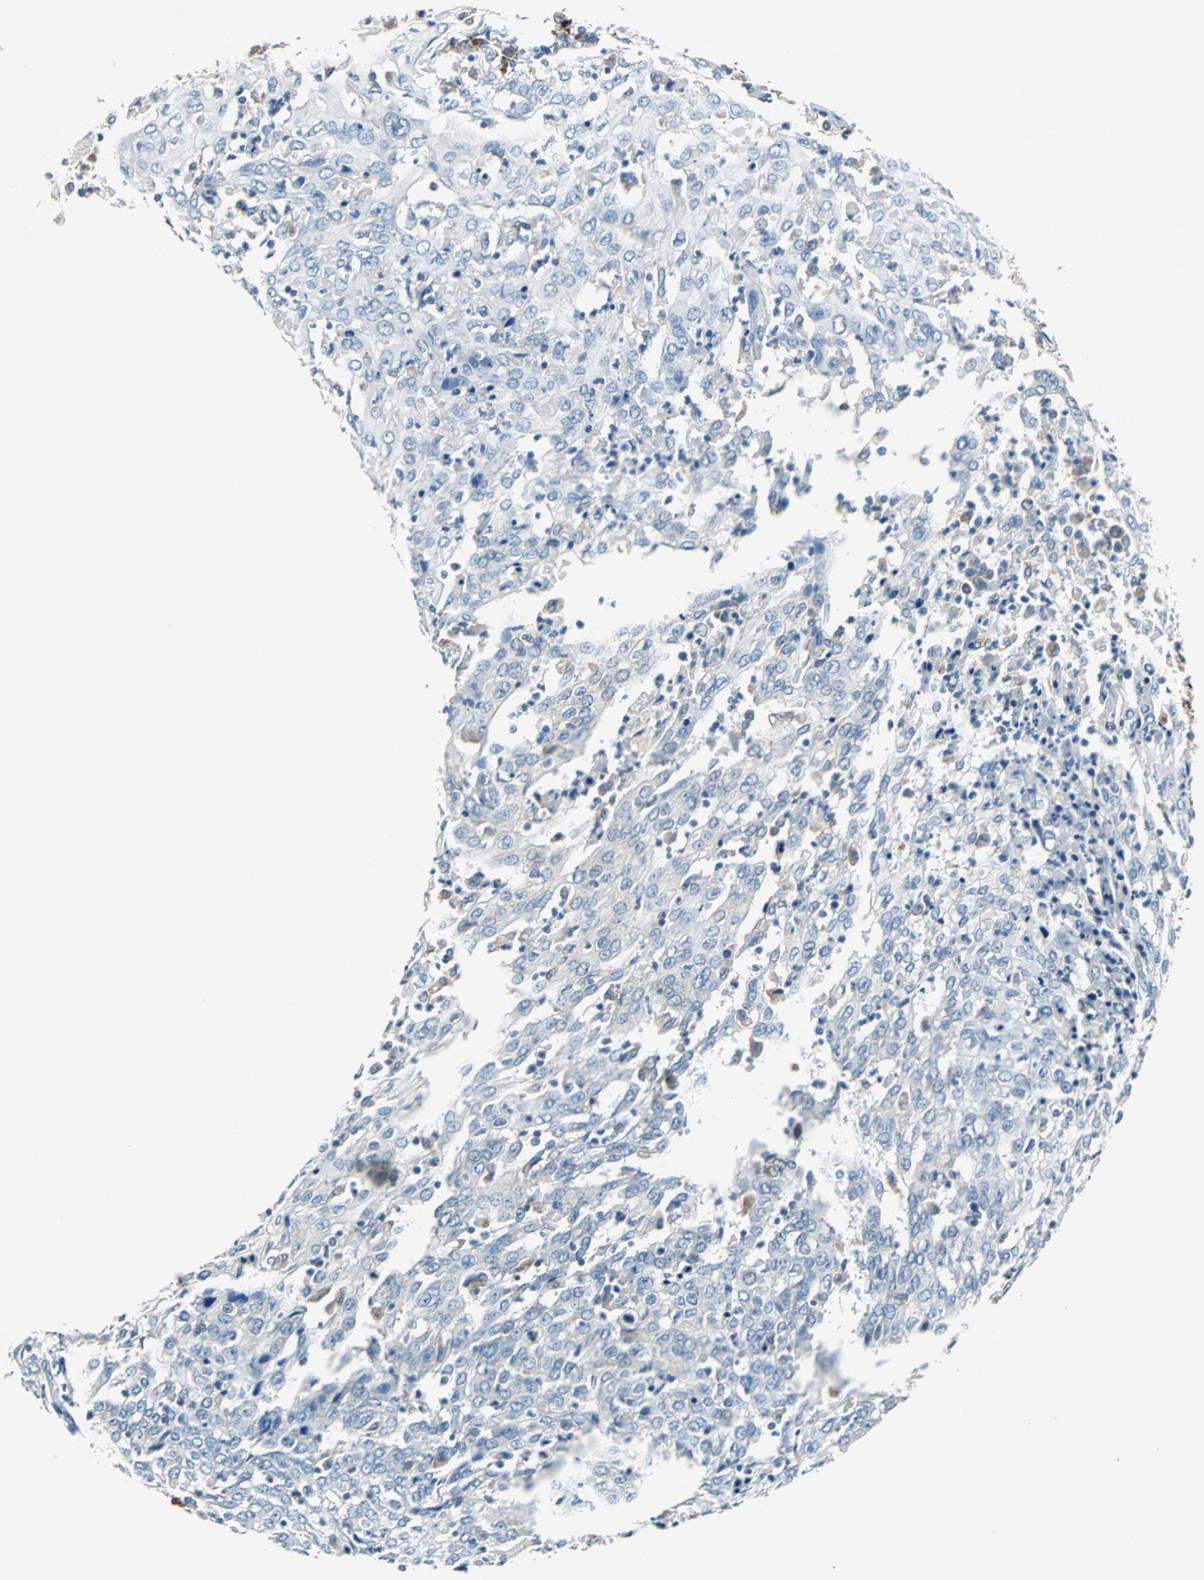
{"staining": {"intensity": "negative", "quantity": "none", "location": "none"}, "tissue": "cervical cancer", "cell_type": "Tumor cells", "image_type": "cancer", "snomed": [{"axis": "morphology", "description": "Squamous cell carcinoma, NOS"}, {"axis": "topography", "description": "Cervix"}], "caption": "Photomicrograph shows no protein staining in tumor cells of cervical cancer (squamous cell carcinoma) tissue.", "gene": "PDIA4", "patient": {"sex": "female", "age": 39}}